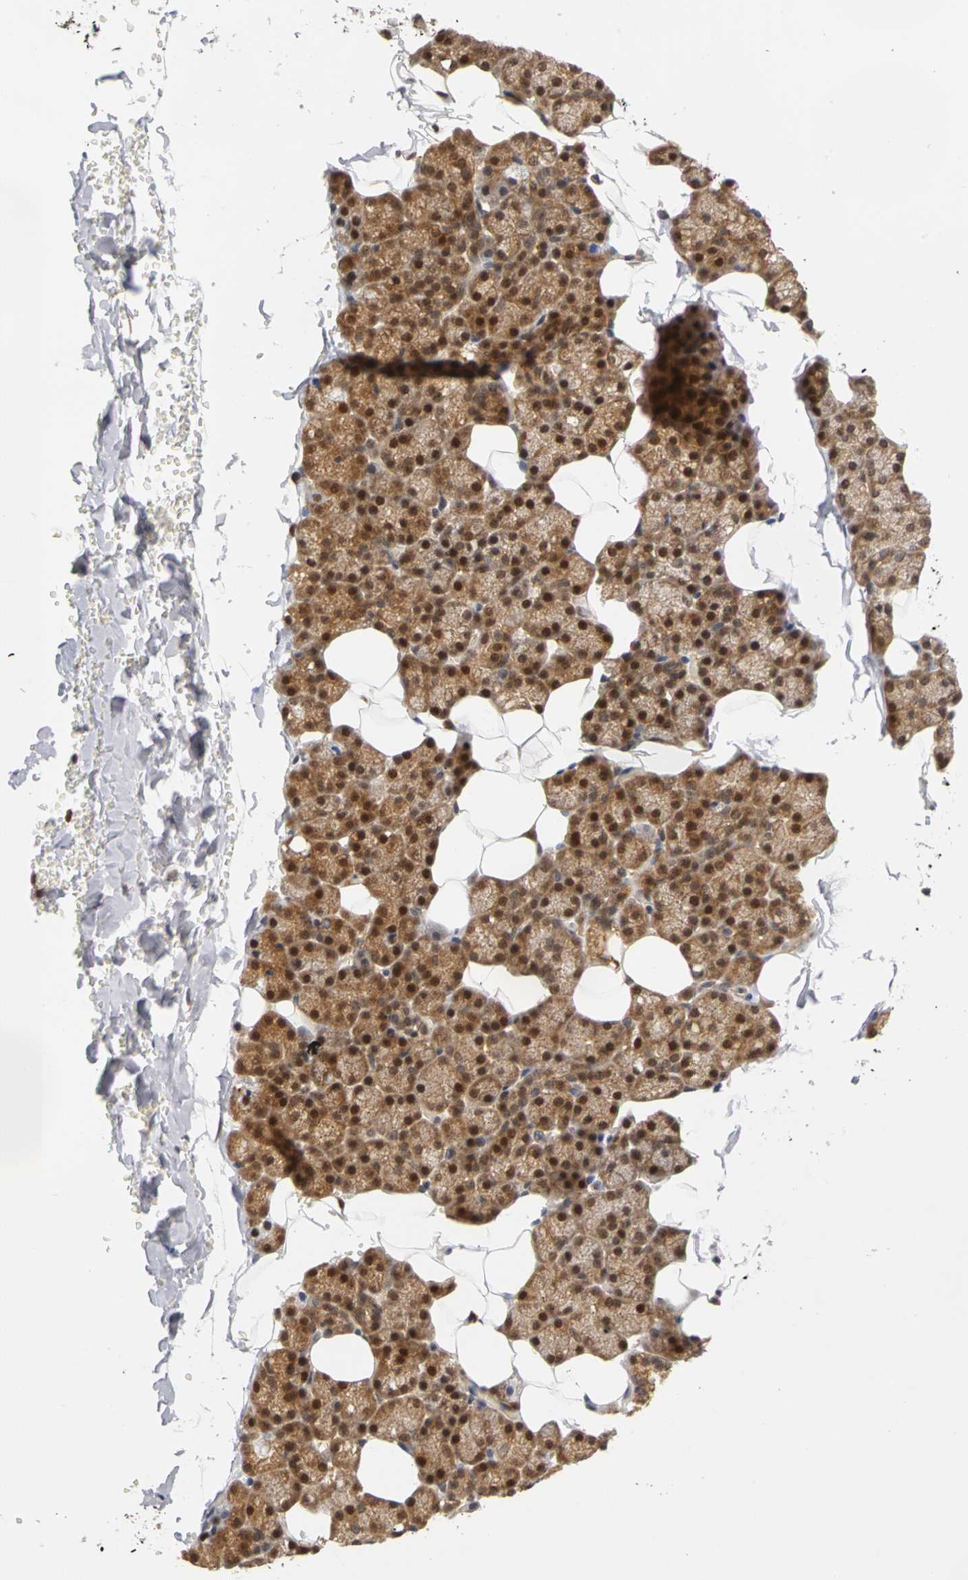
{"staining": {"intensity": "strong", "quantity": ">75%", "location": "cytoplasmic/membranous,nuclear"}, "tissue": "salivary gland", "cell_type": "Glandular cells", "image_type": "normal", "snomed": [{"axis": "morphology", "description": "Normal tissue, NOS"}, {"axis": "topography", "description": "Lymph node"}, {"axis": "topography", "description": "Salivary gland"}], "caption": "This is an image of immunohistochemistry staining of benign salivary gland, which shows strong positivity in the cytoplasmic/membranous,nuclear of glandular cells.", "gene": "UBE2M", "patient": {"sex": "male", "age": 8}}